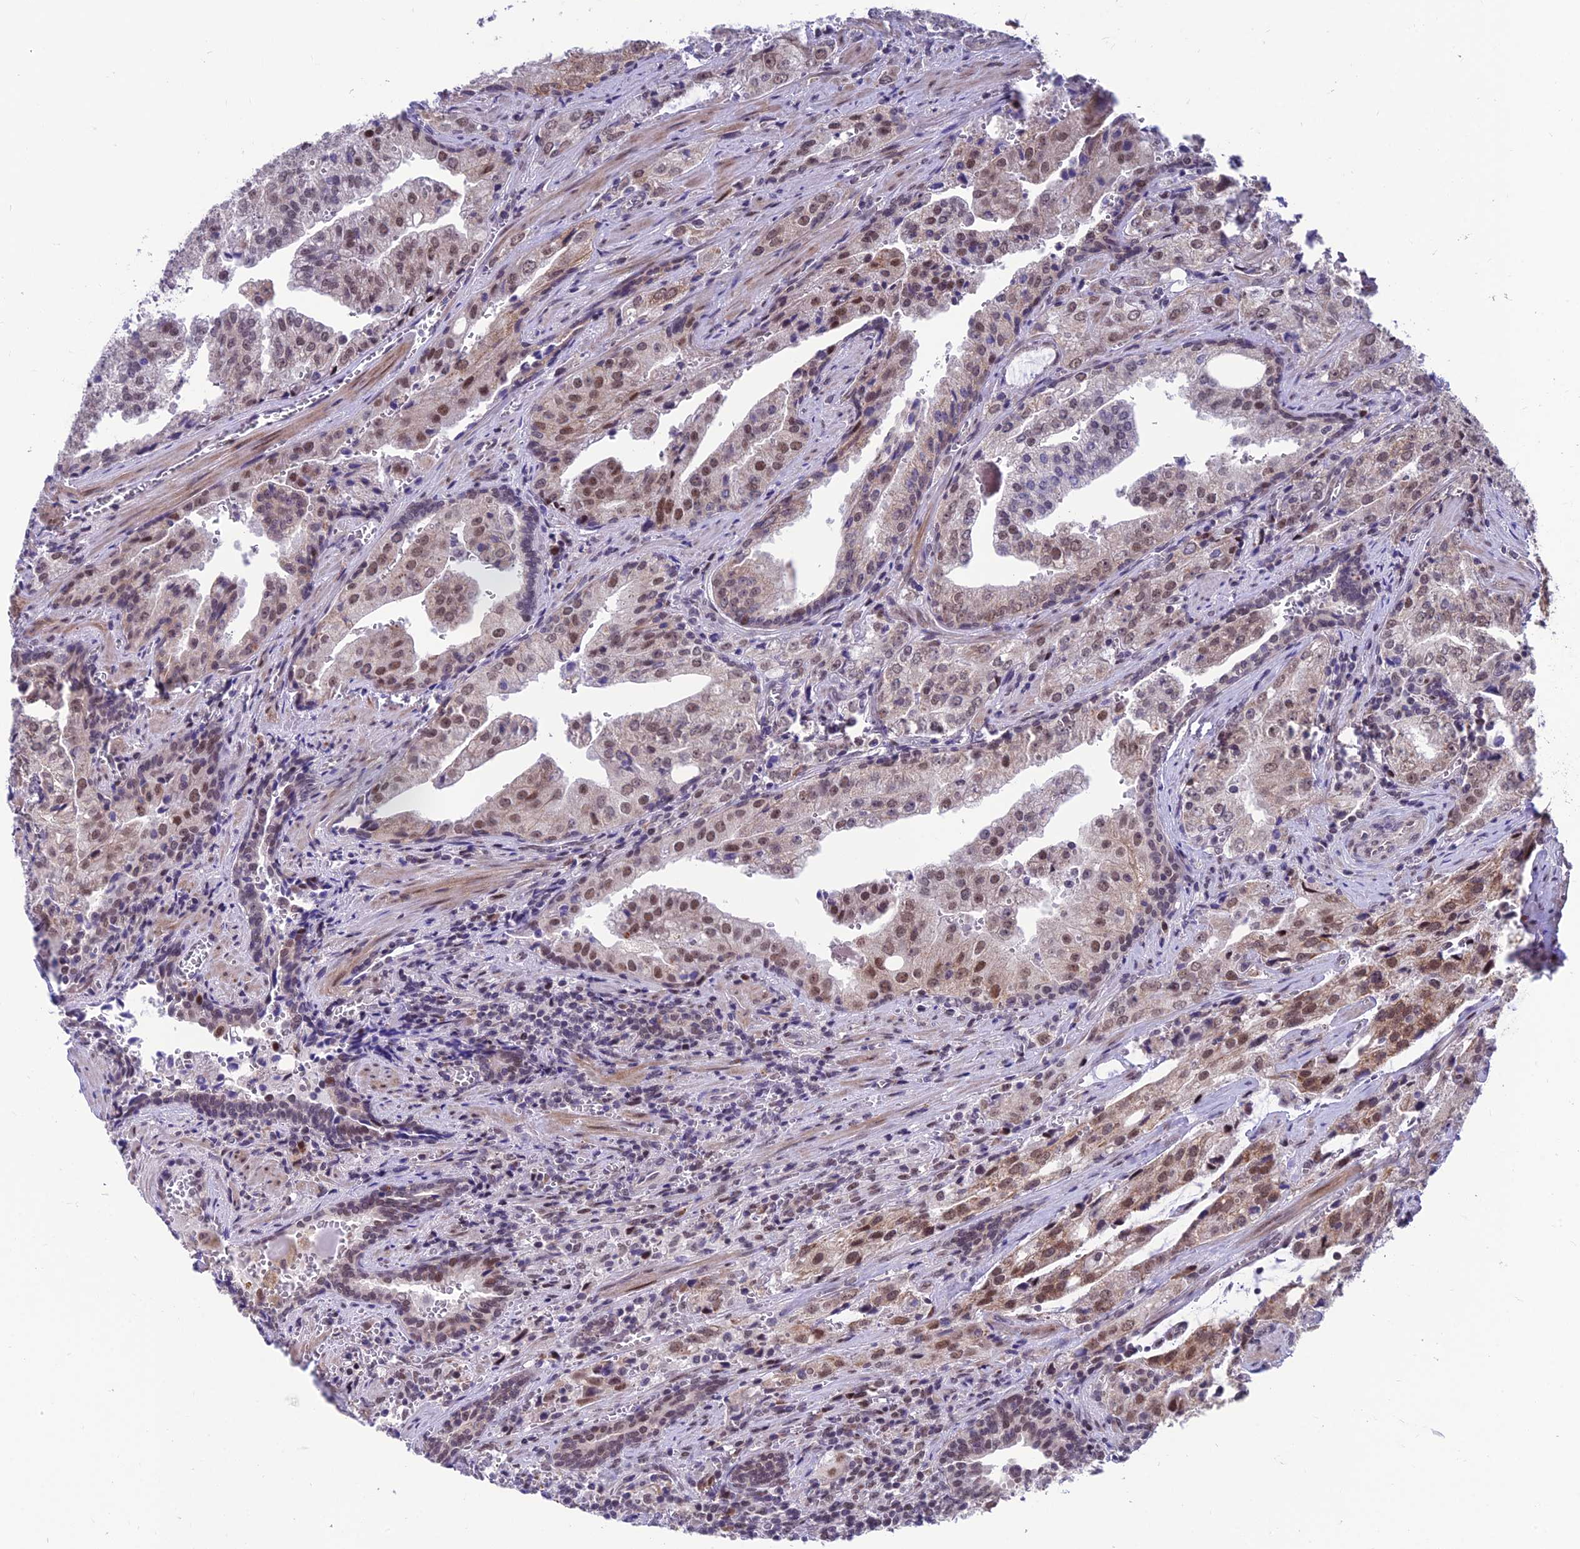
{"staining": {"intensity": "moderate", "quantity": "25%-75%", "location": "nuclear"}, "tissue": "prostate cancer", "cell_type": "Tumor cells", "image_type": "cancer", "snomed": [{"axis": "morphology", "description": "Adenocarcinoma, High grade"}, {"axis": "topography", "description": "Prostate"}], "caption": "A high-resolution histopathology image shows IHC staining of prostate cancer (high-grade adenocarcinoma), which exhibits moderate nuclear expression in about 25%-75% of tumor cells.", "gene": "KIAA1191", "patient": {"sex": "male", "age": 68}}